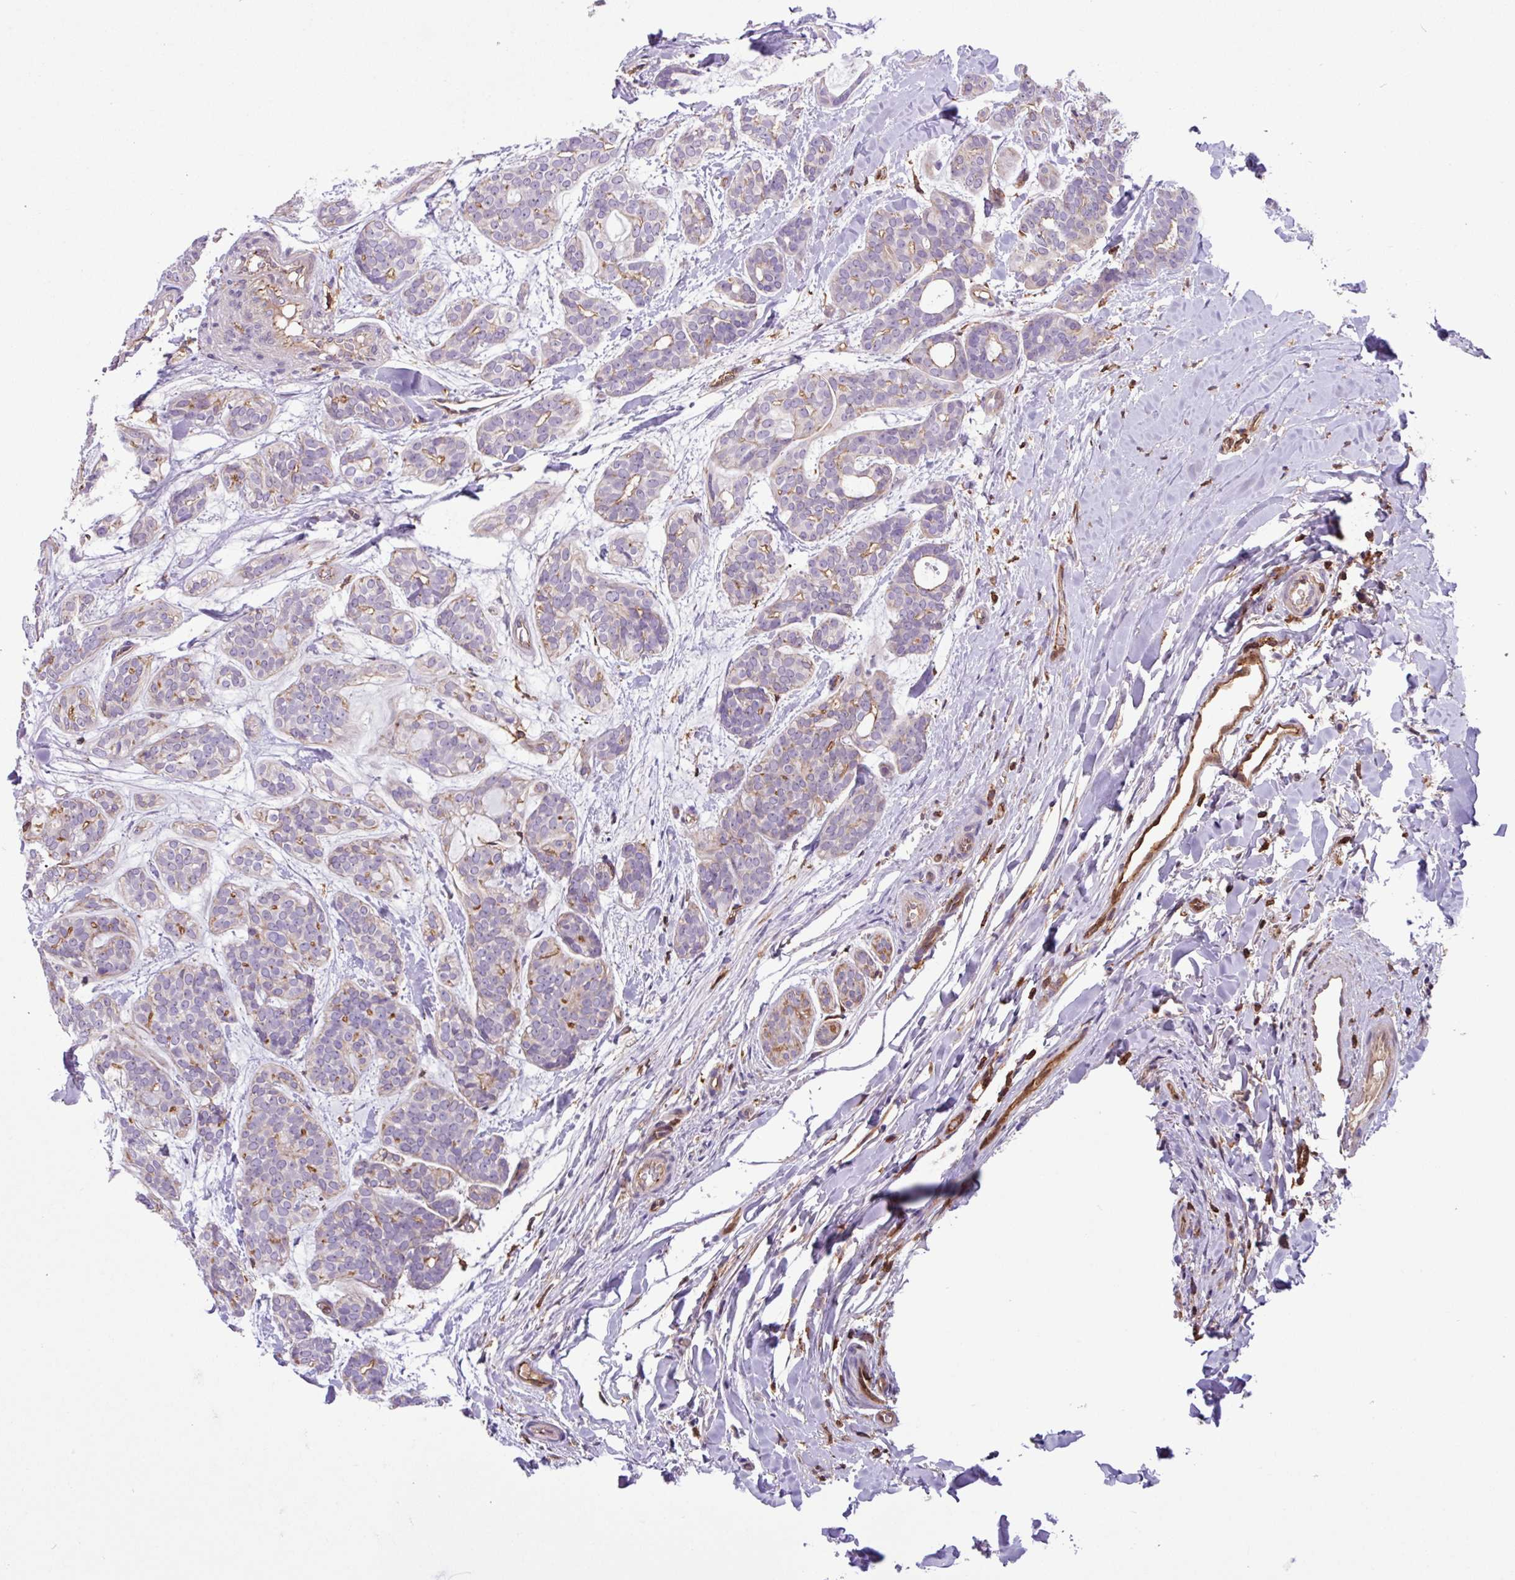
{"staining": {"intensity": "moderate", "quantity": "<25%", "location": "cytoplasmic/membranous"}, "tissue": "head and neck cancer", "cell_type": "Tumor cells", "image_type": "cancer", "snomed": [{"axis": "morphology", "description": "Adenocarcinoma, NOS"}, {"axis": "topography", "description": "Head-Neck"}], "caption": "Protein analysis of head and neck cancer (adenocarcinoma) tissue reveals moderate cytoplasmic/membranous staining in about <25% of tumor cells.", "gene": "PPP1R18", "patient": {"sex": "male", "age": 66}}